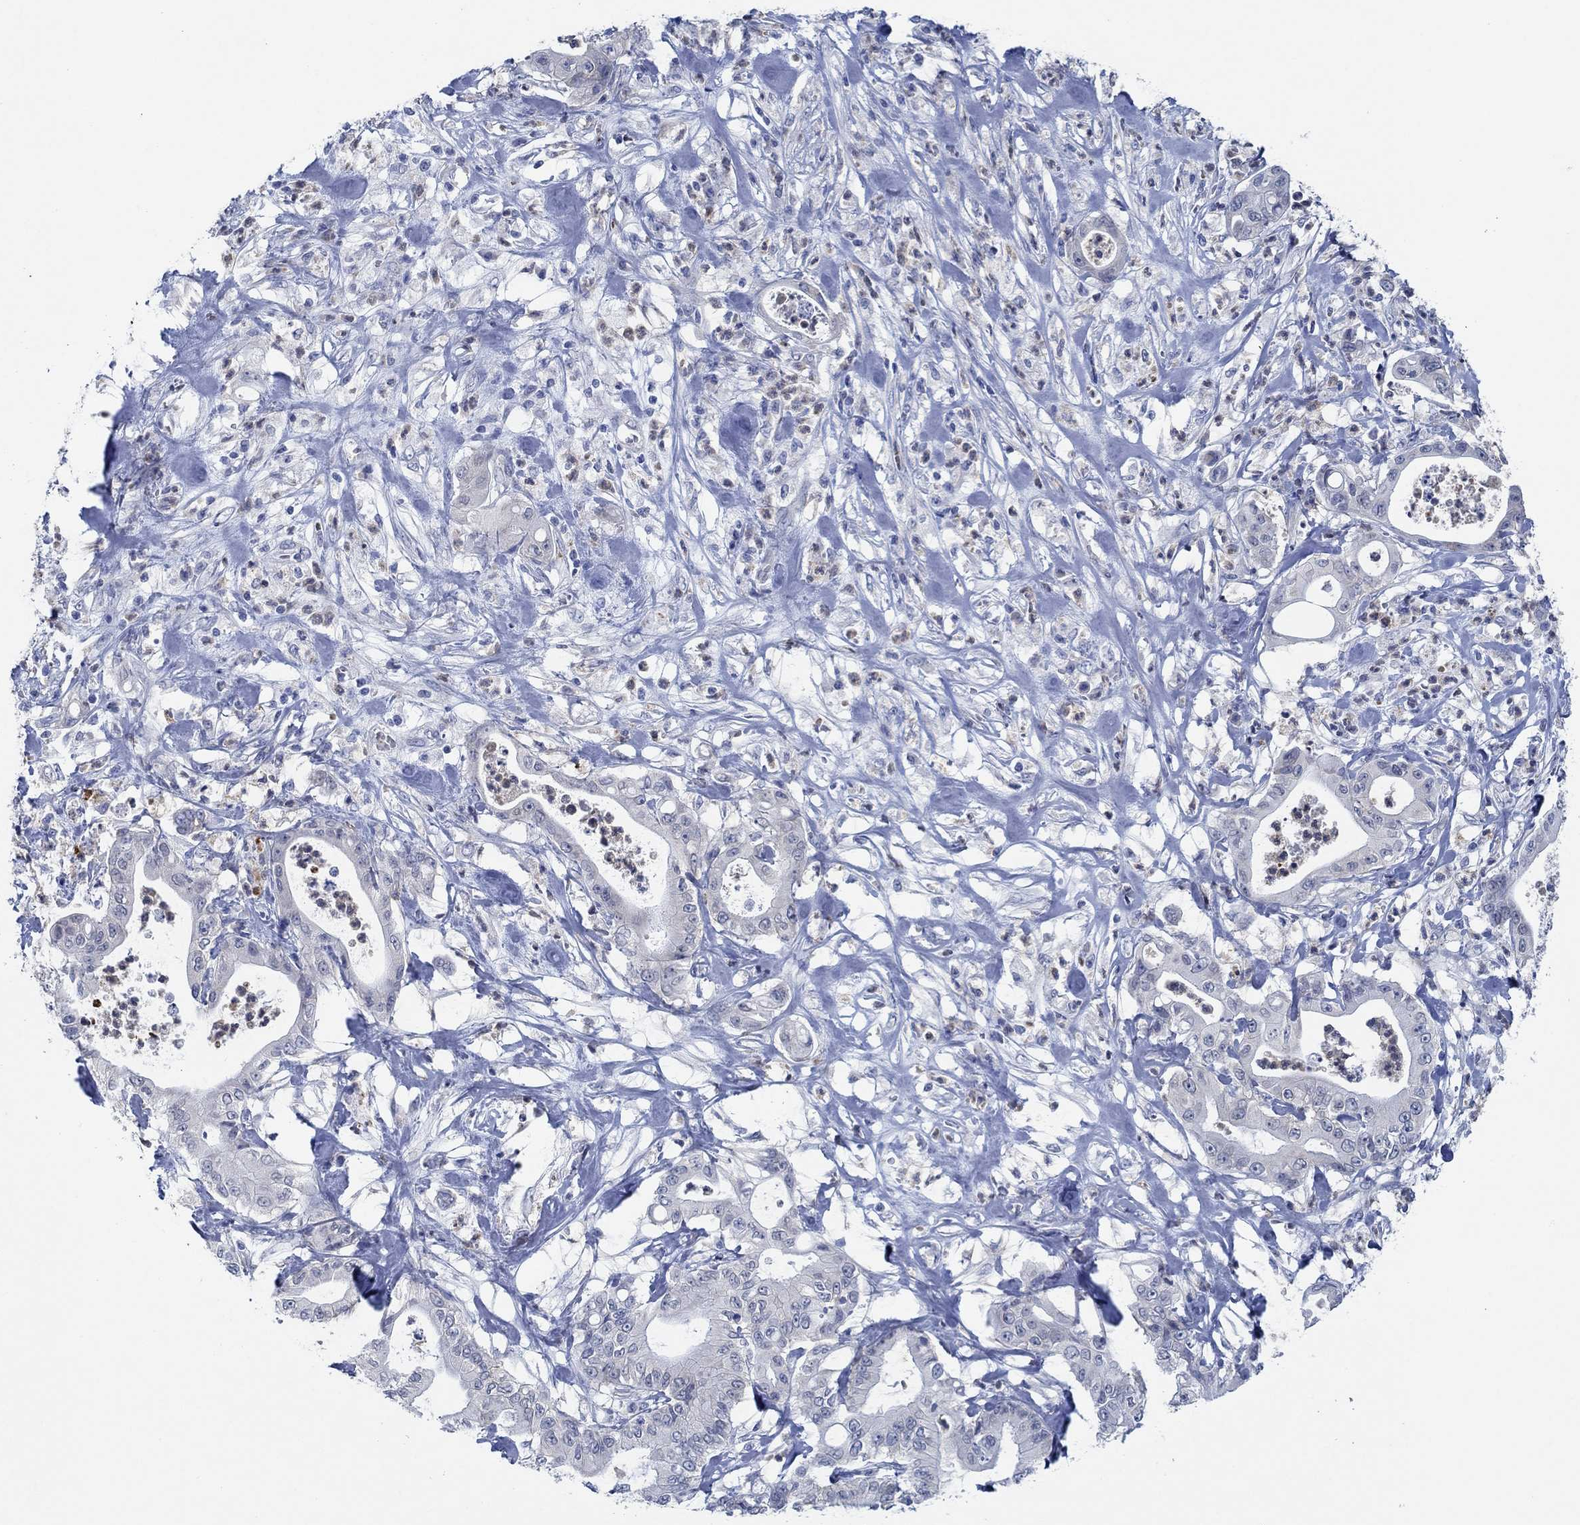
{"staining": {"intensity": "negative", "quantity": "none", "location": "none"}, "tissue": "pancreatic cancer", "cell_type": "Tumor cells", "image_type": "cancer", "snomed": [{"axis": "morphology", "description": "Adenocarcinoma, NOS"}, {"axis": "topography", "description": "Pancreas"}], "caption": "IHC photomicrograph of adenocarcinoma (pancreatic) stained for a protein (brown), which shows no expression in tumor cells.", "gene": "ZNF671", "patient": {"sex": "male", "age": 71}}